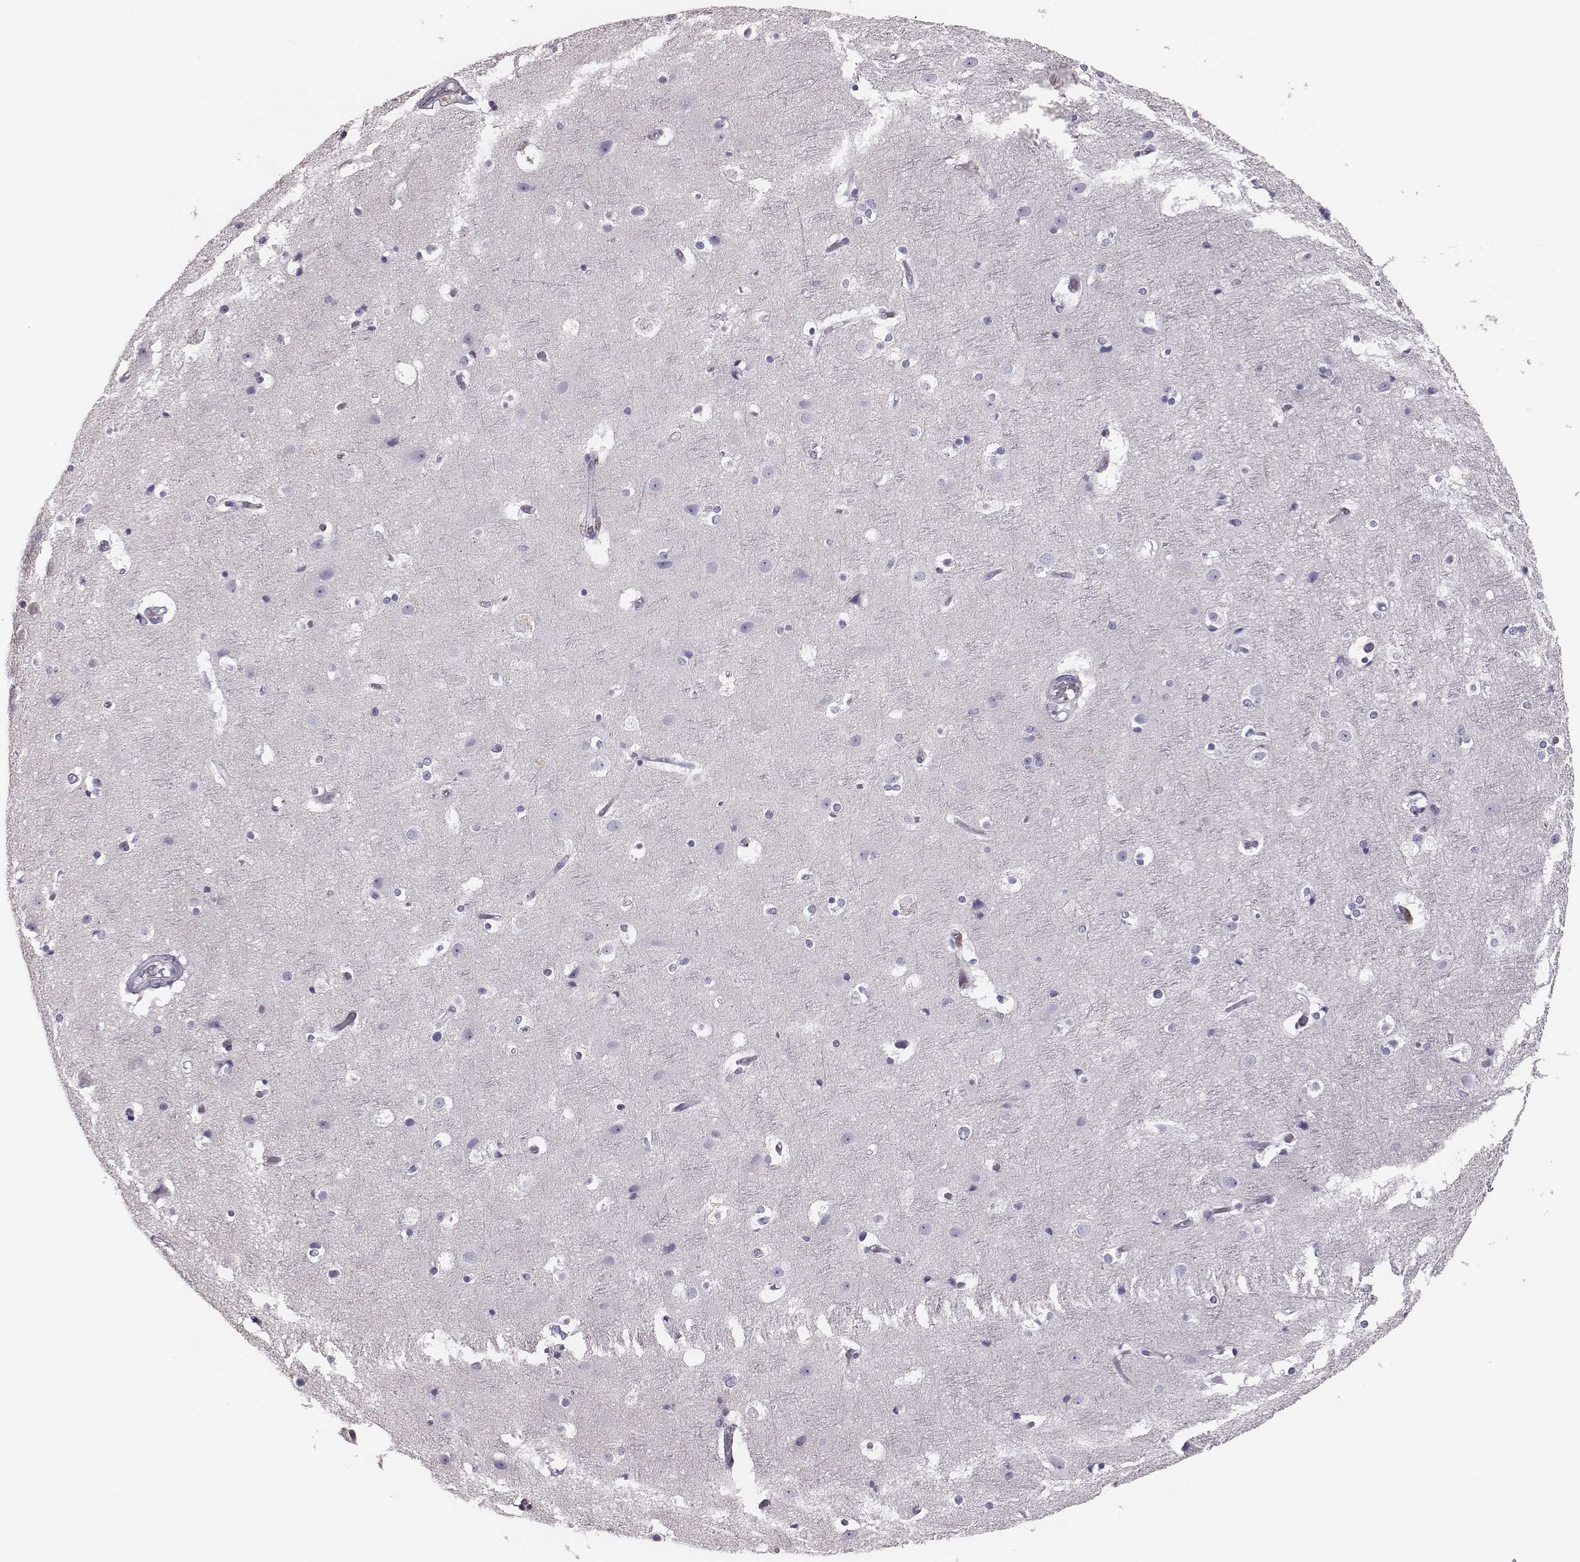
{"staining": {"intensity": "negative", "quantity": "none", "location": "none"}, "tissue": "cerebral cortex", "cell_type": "Endothelial cells", "image_type": "normal", "snomed": [{"axis": "morphology", "description": "Normal tissue, NOS"}, {"axis": "topography", "description": "Cerebral cortex"}], "caption": "This is an immunohistochemistry histopathology image of unremarkable human cerebral cortex. There is no positivity in endothelial cells.", "gene": "CSH1", "patient": {"sex": "female", "age": 52}}